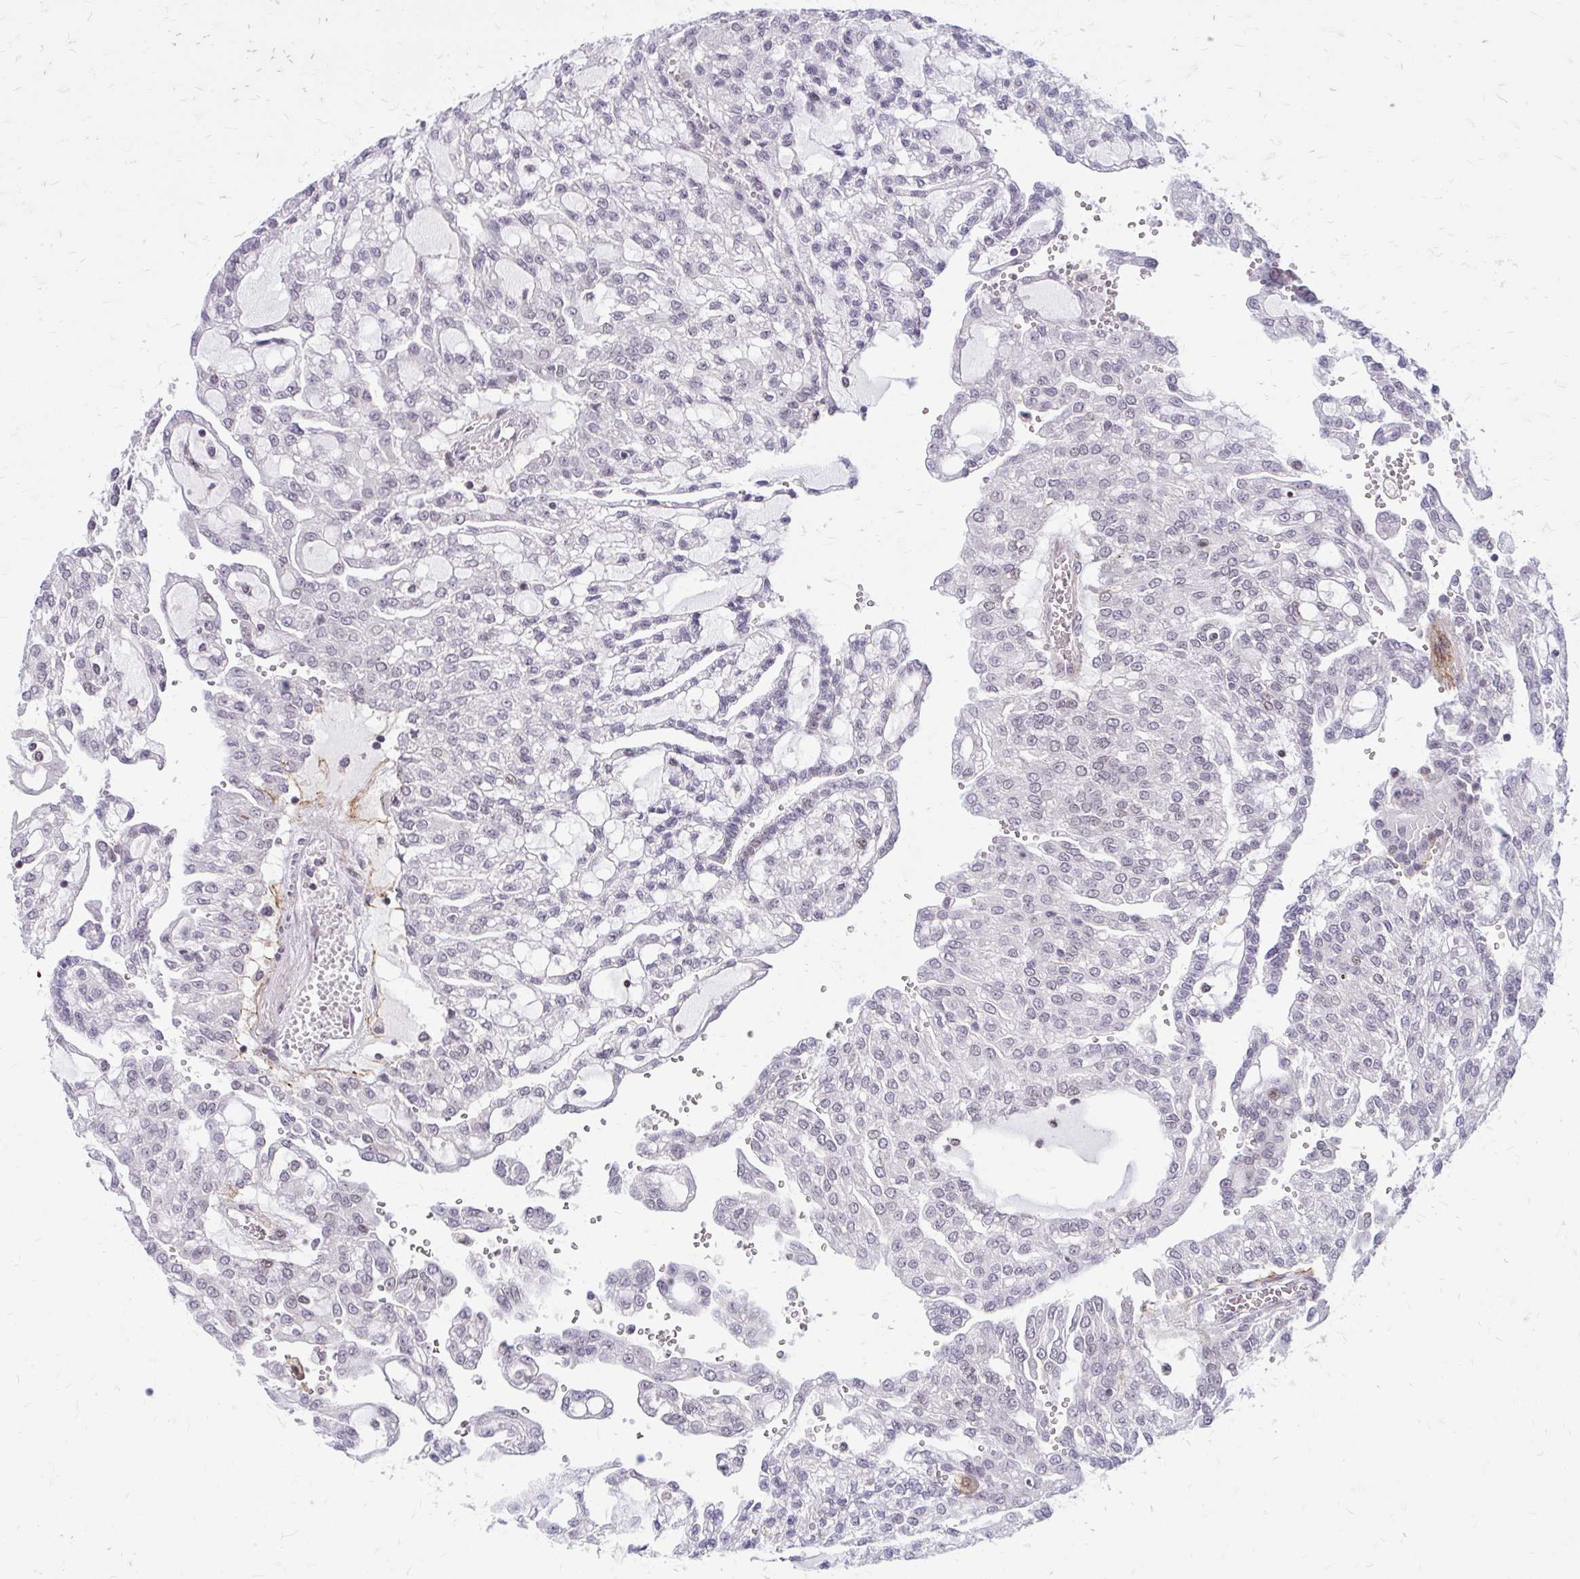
{"staining": {"intensity": "weak", "quantity": "<25%", "location": "nuclear"}, "tissue": "renal cancer", "cell_type": "Tumor cells", "image_type": "cancer", "snomed": [{"axis": "morphology", "description": "Adenocarcinoma, NOS"}, {"axis": "topography", "description": "Kidney"}], "caption": "Protein analysis of renal cancer (adenocarcinoma) displays no significant positivity in tumor cells.", "gene": "PSME4", "patient": {"sex": "male", "age": 63}}